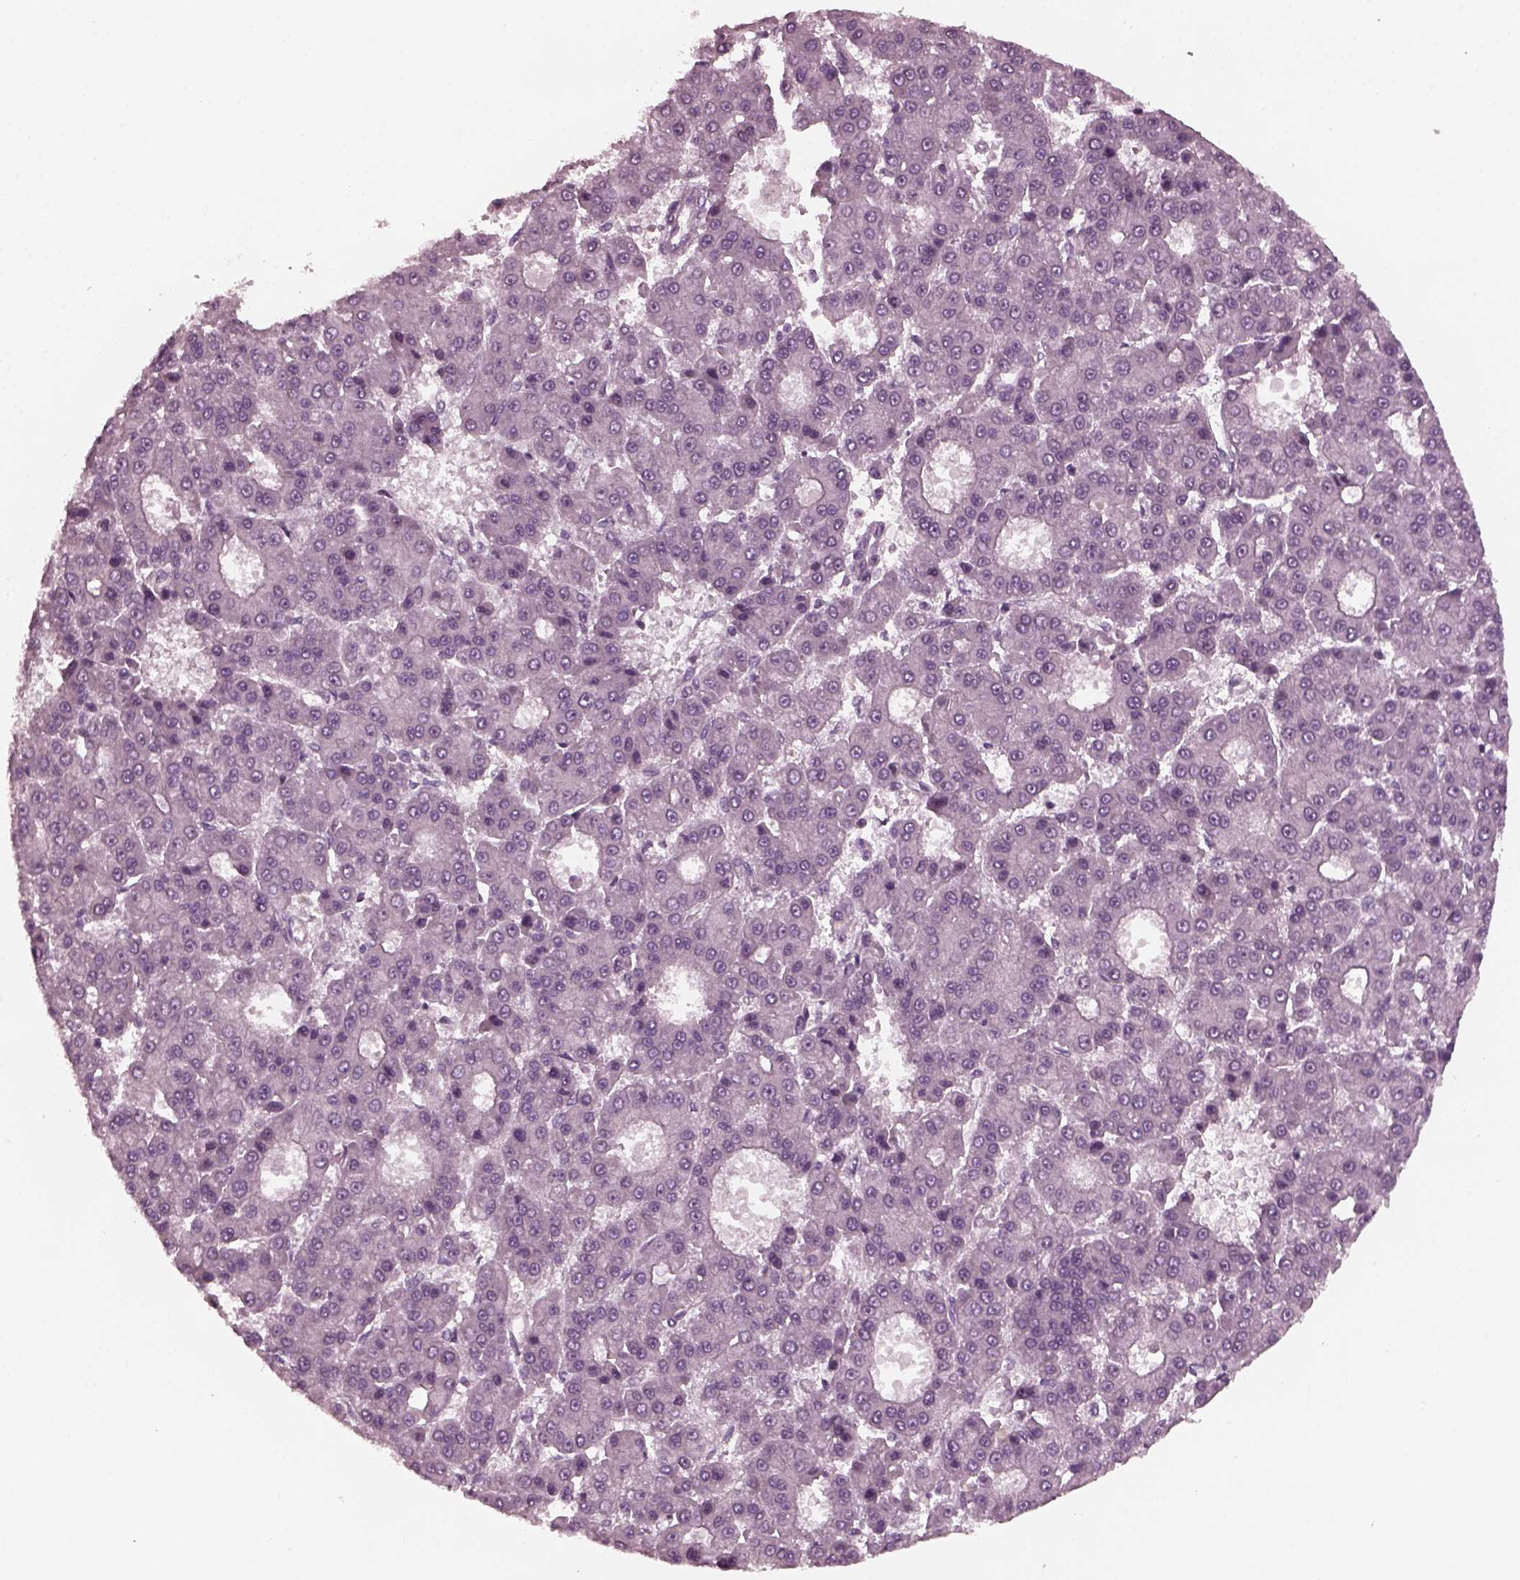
{"staining": {"intensity": "negative", "quantity": "none", "location": "none"}, "tissue": "liver cancer", "cell_type": "Tumor cells", "image_type": "cancer", "snomed": [{"axis": "morphology", "description": "Carcinoma, Hepatocellular, NOS"}, {"axis": "topography", "description": "Liver"}], "caption": "Image shows no significant protein expression in tumor cells of hepatocellular carcinoma (liver). (DAB (3,3'-diaminobenzidine) immunohistochemistry, high magnification).", "gene": "TUBG1", "patient": {"sex": "male", "age": 70}}